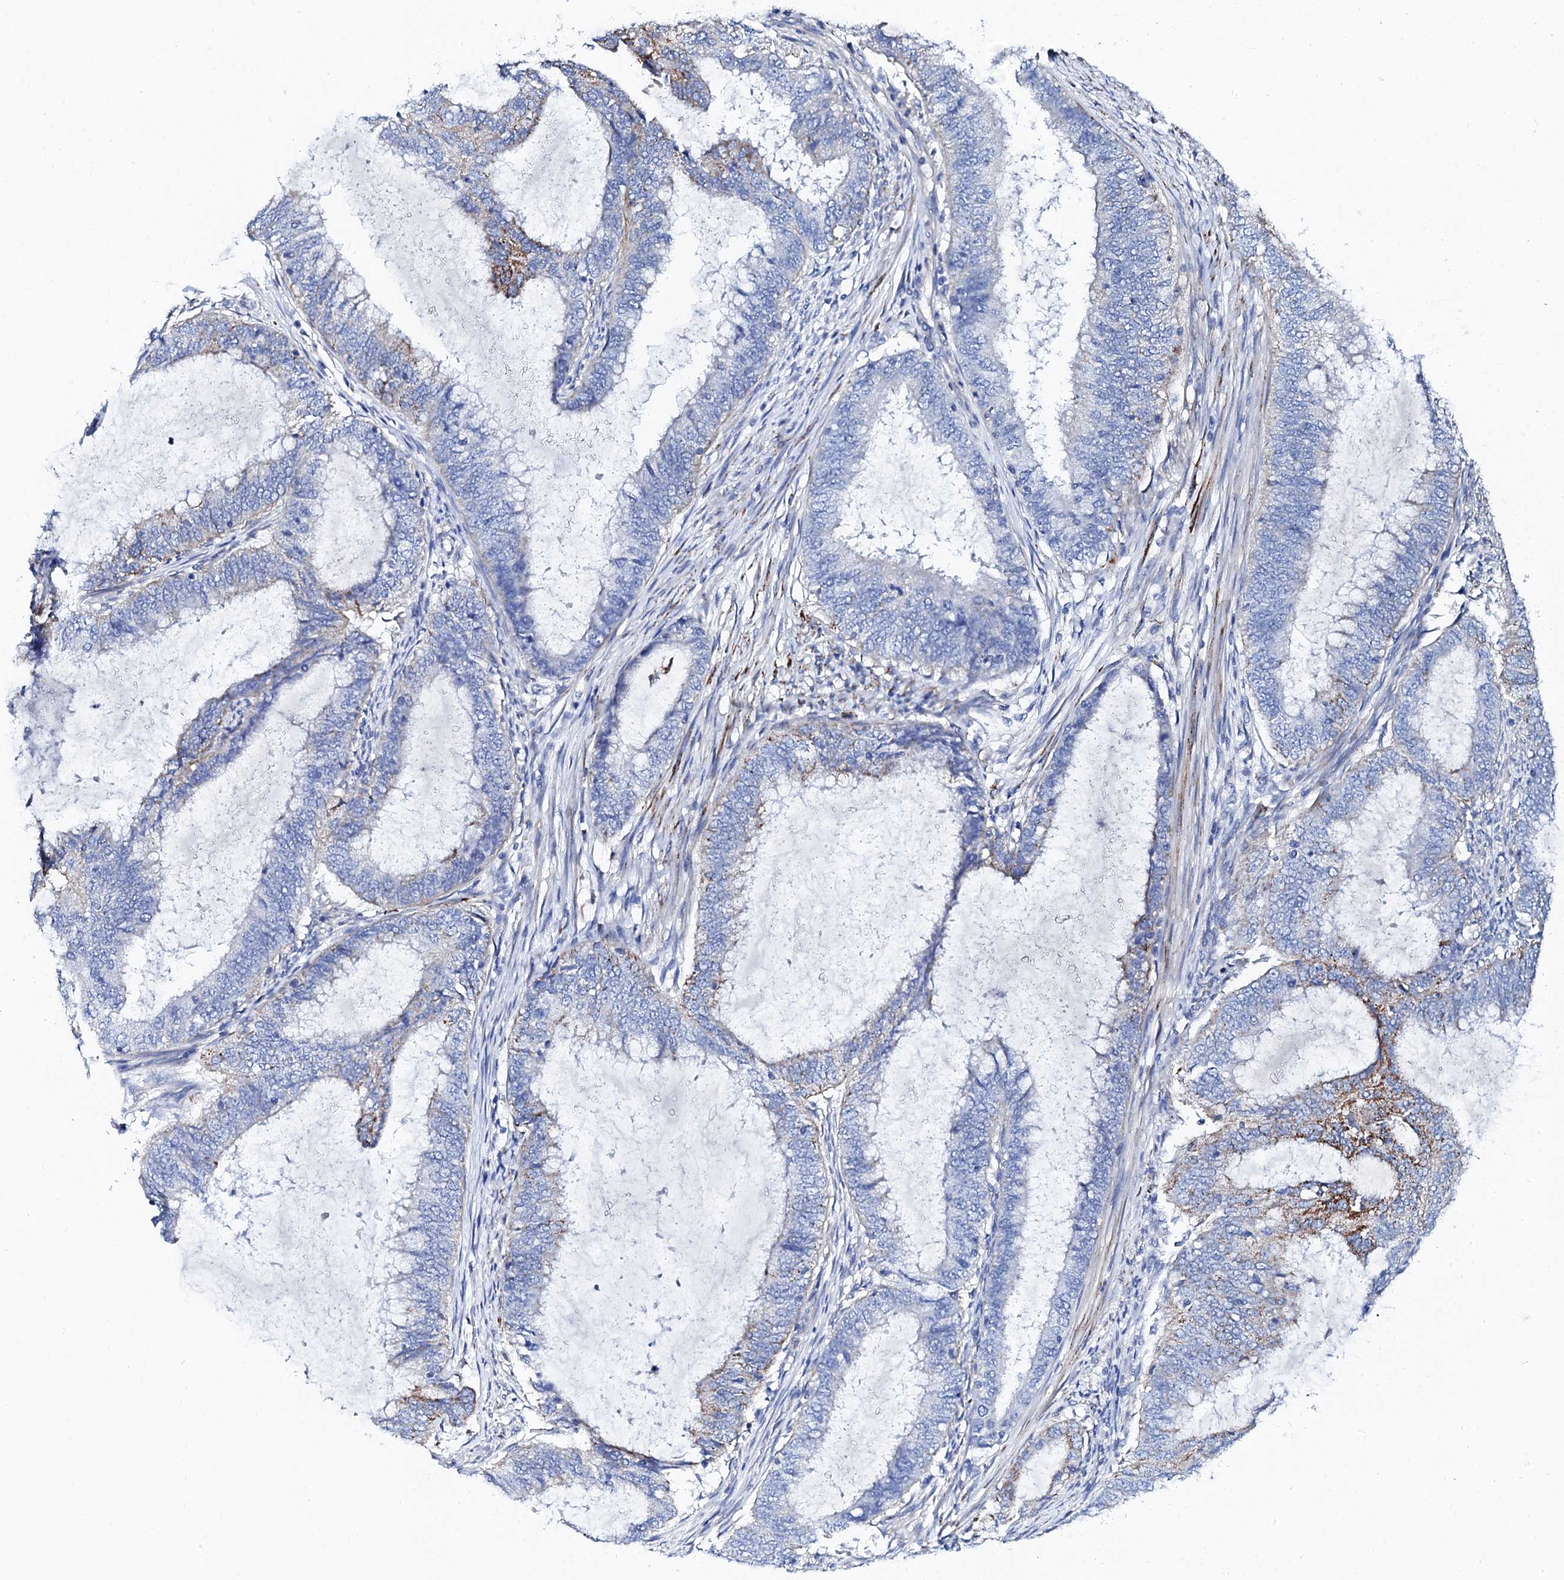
{"staining": {"intensity": "negative", "quantity": "none", "location": "none"}, "tissue": "endometrial cancer", "cell_type": "Tumor cells", "image_type": "cancer", "snomed": [{"axis": "morphology", "description": "Adenocarcinoma, NOS"}, {"axis": "topography", "description": "Endometrium"}], "caption": "Endometrial adenocarcinoma was stained to show a protein in brown. There is no significant expression in tumor cells.", "gene": "KLHL32", "patient": {"sex": "female", "age": 51}}